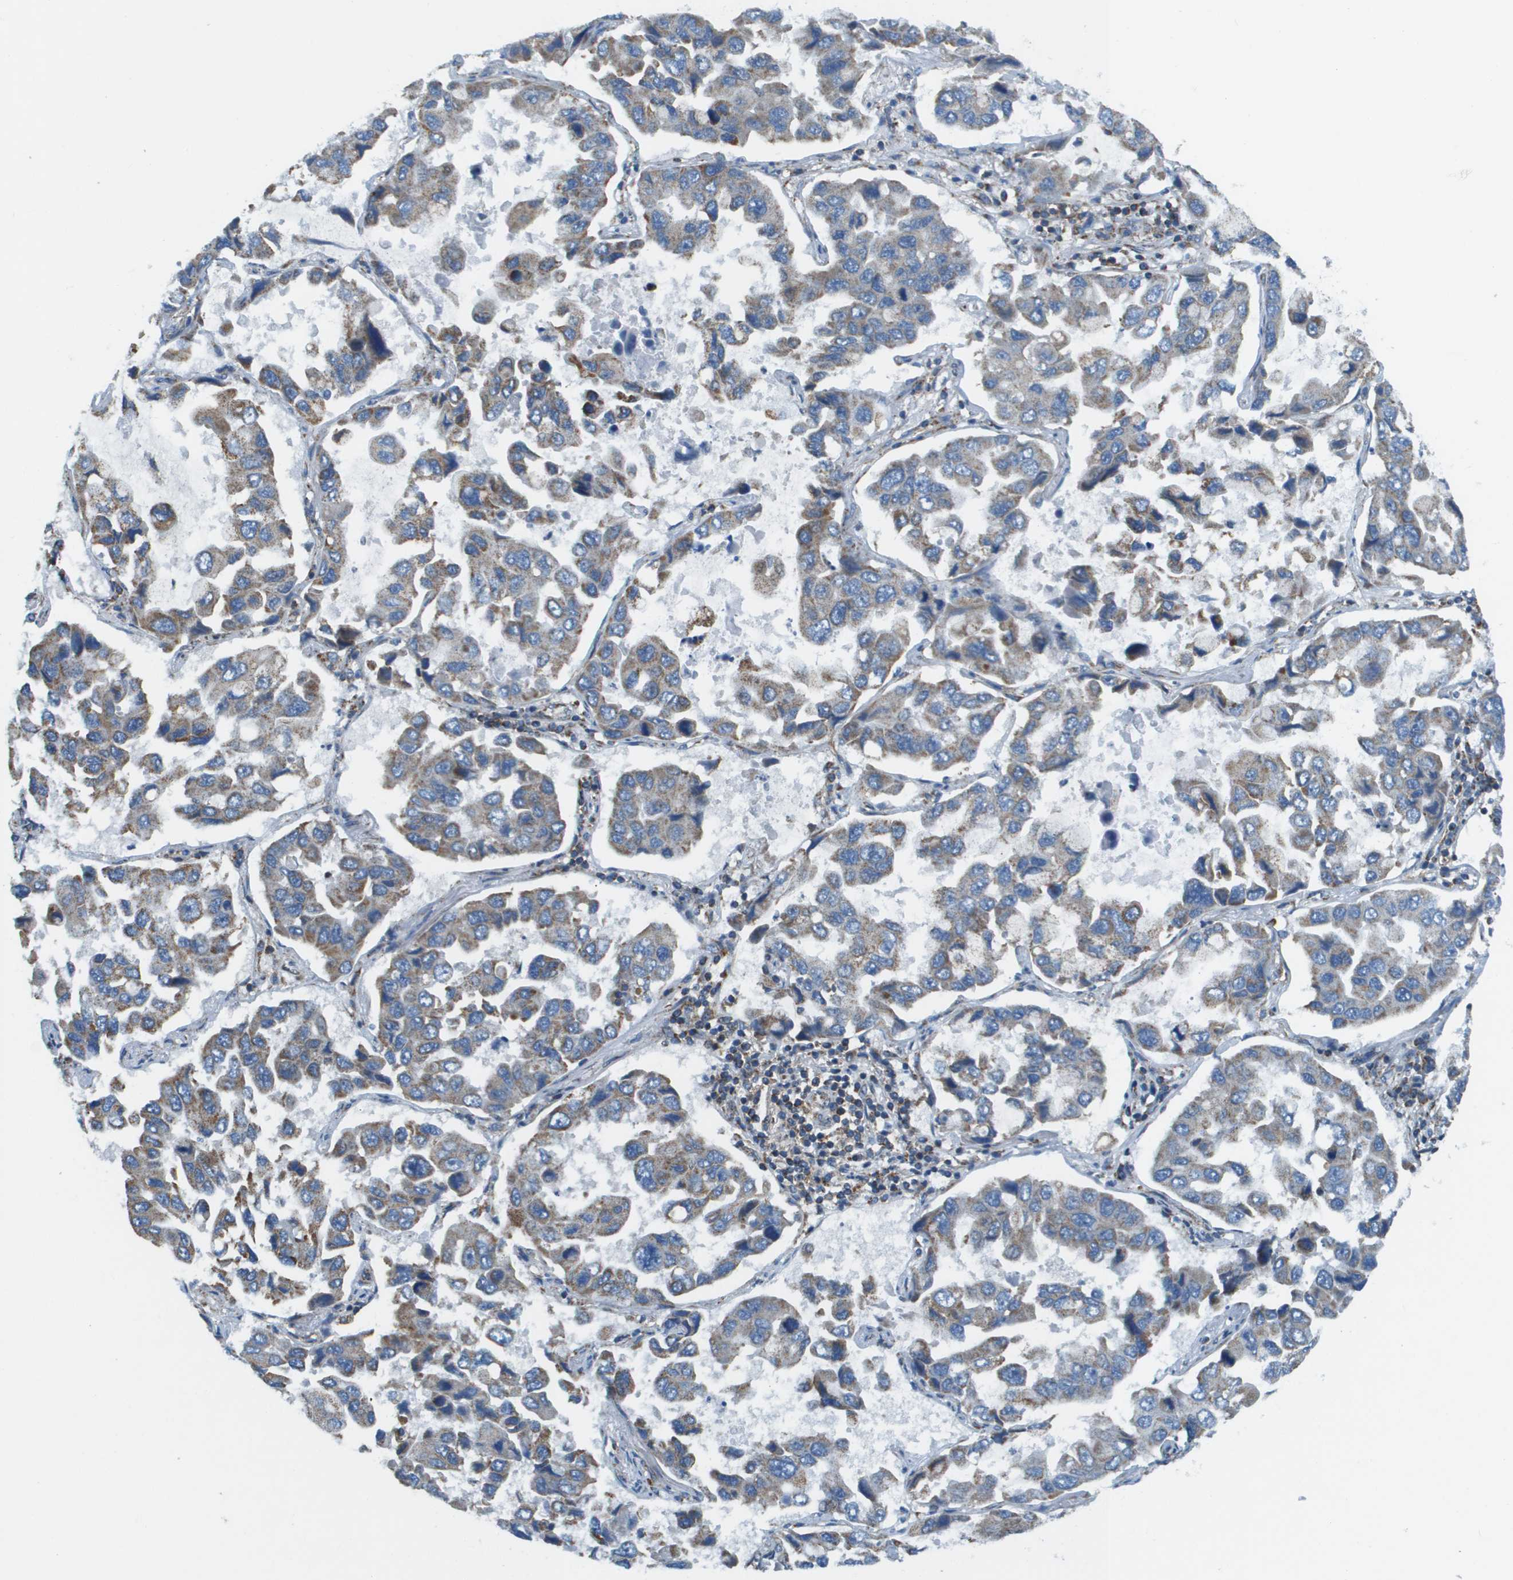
{"staining": {"intensity": "moderate", "quantity": "25%-75%", "location": "cytoplasmic/membranous"}, "tissue": "lung cancer", "cell_type": "Tumor cells", "image_type": "cancer", "snomed": [{"axis": "morphology", "description": "Adenocarcinoma, NOS"}, {"axis": "topography", "description": "Lung"}], "caption": "Immunohistochemistry image of neoplastic tissue: human lung cancer (adenocarcinoma) stained using immunohistochemistry demonstrates medium levels of moderate protein expression localized specifically in the cytoplasmic/membranous of tumor cells, appearing as a cytoplasmic/membranous brown color.", "gene": "TAOK3", "patient": {"sex": "male", "age": 64}}